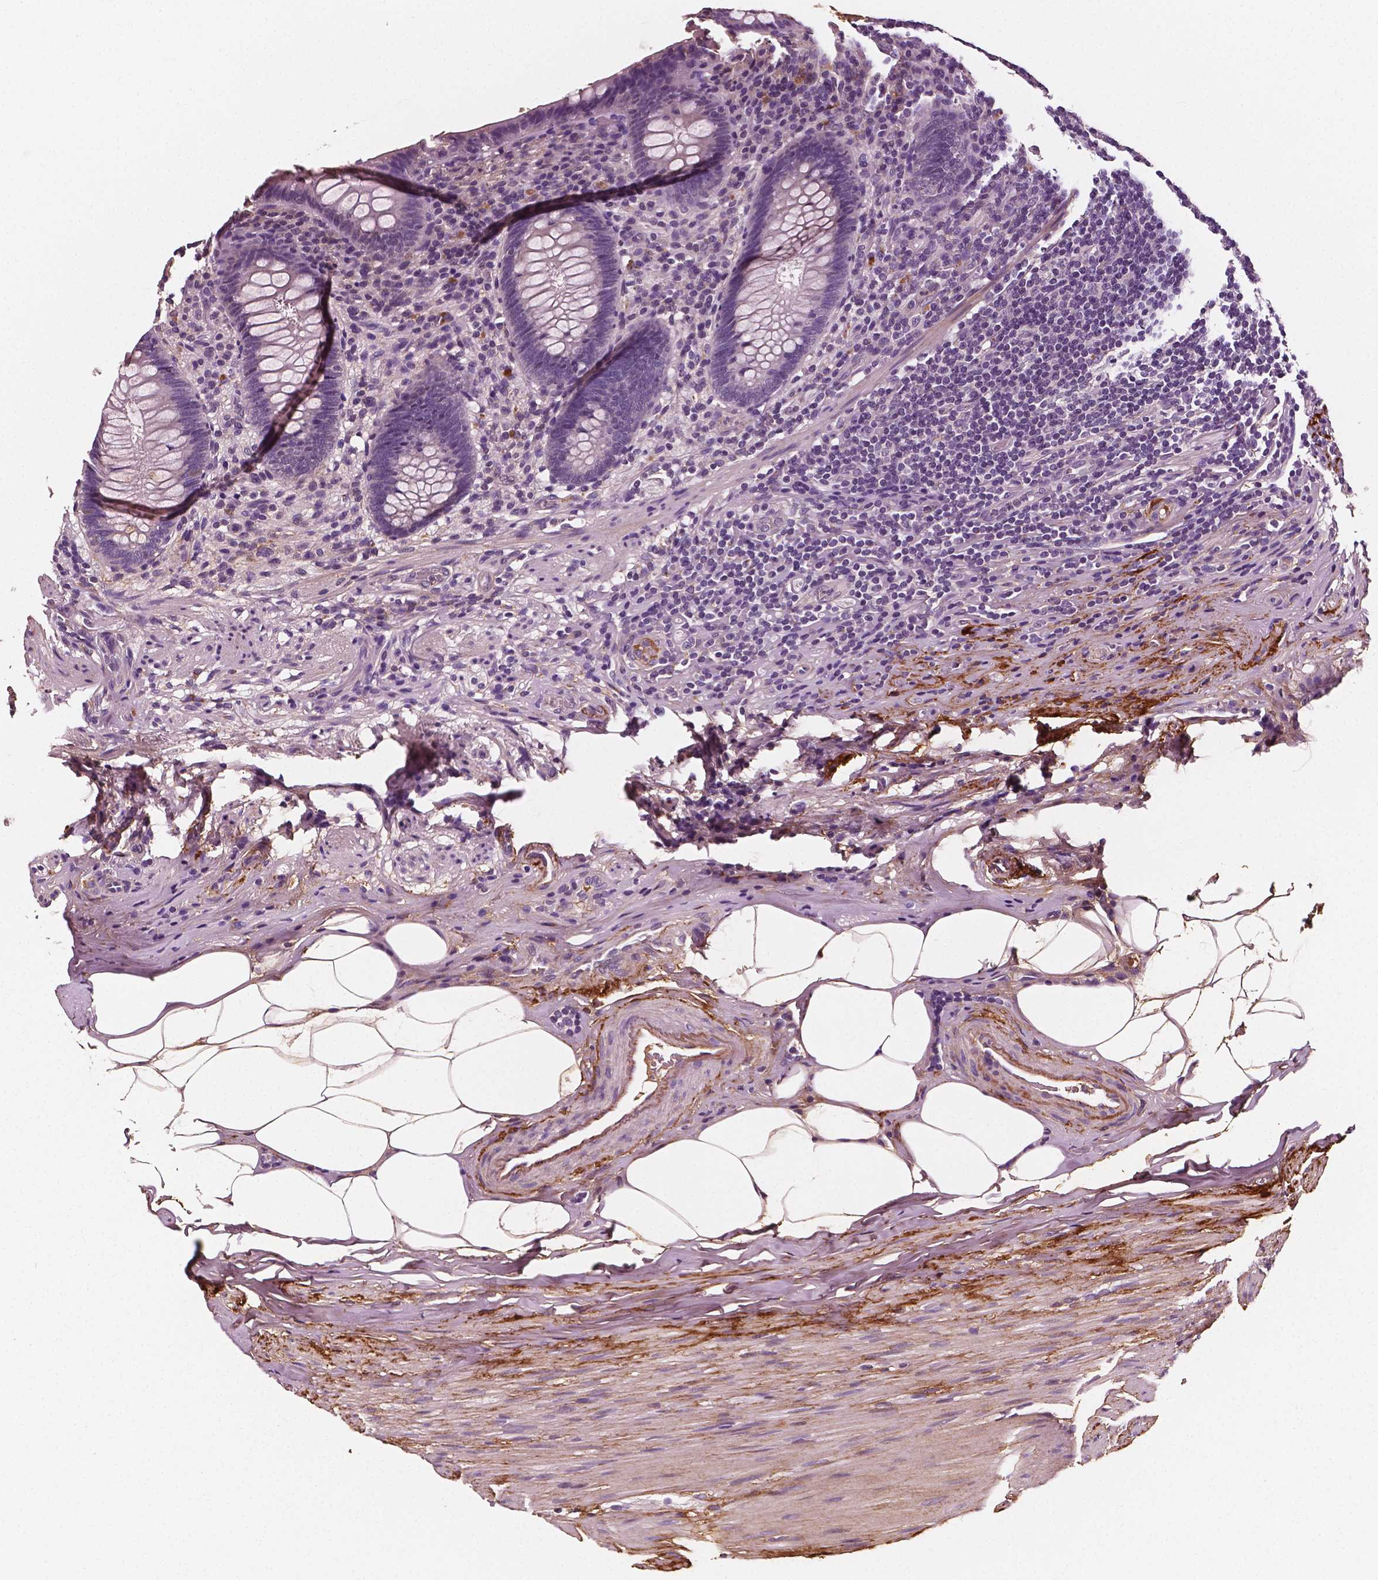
{"staining": {"intensity": "negative", "quantity": "none", "location": "none"}, "tissue": "appendix", "cell_type": "Glandular cells", "image_type": "normal", "snomed": [{"axis": "morphology", "description": "Normal tissue, NOS"}, {"axis": "topography", "description": "Appendix"}], "caption": "Protein analysis of normal appendix exhibits no significant positivity in glandular cells.", "gene": "FBLN1", "patient": {"sex": "male", "age": 47}}